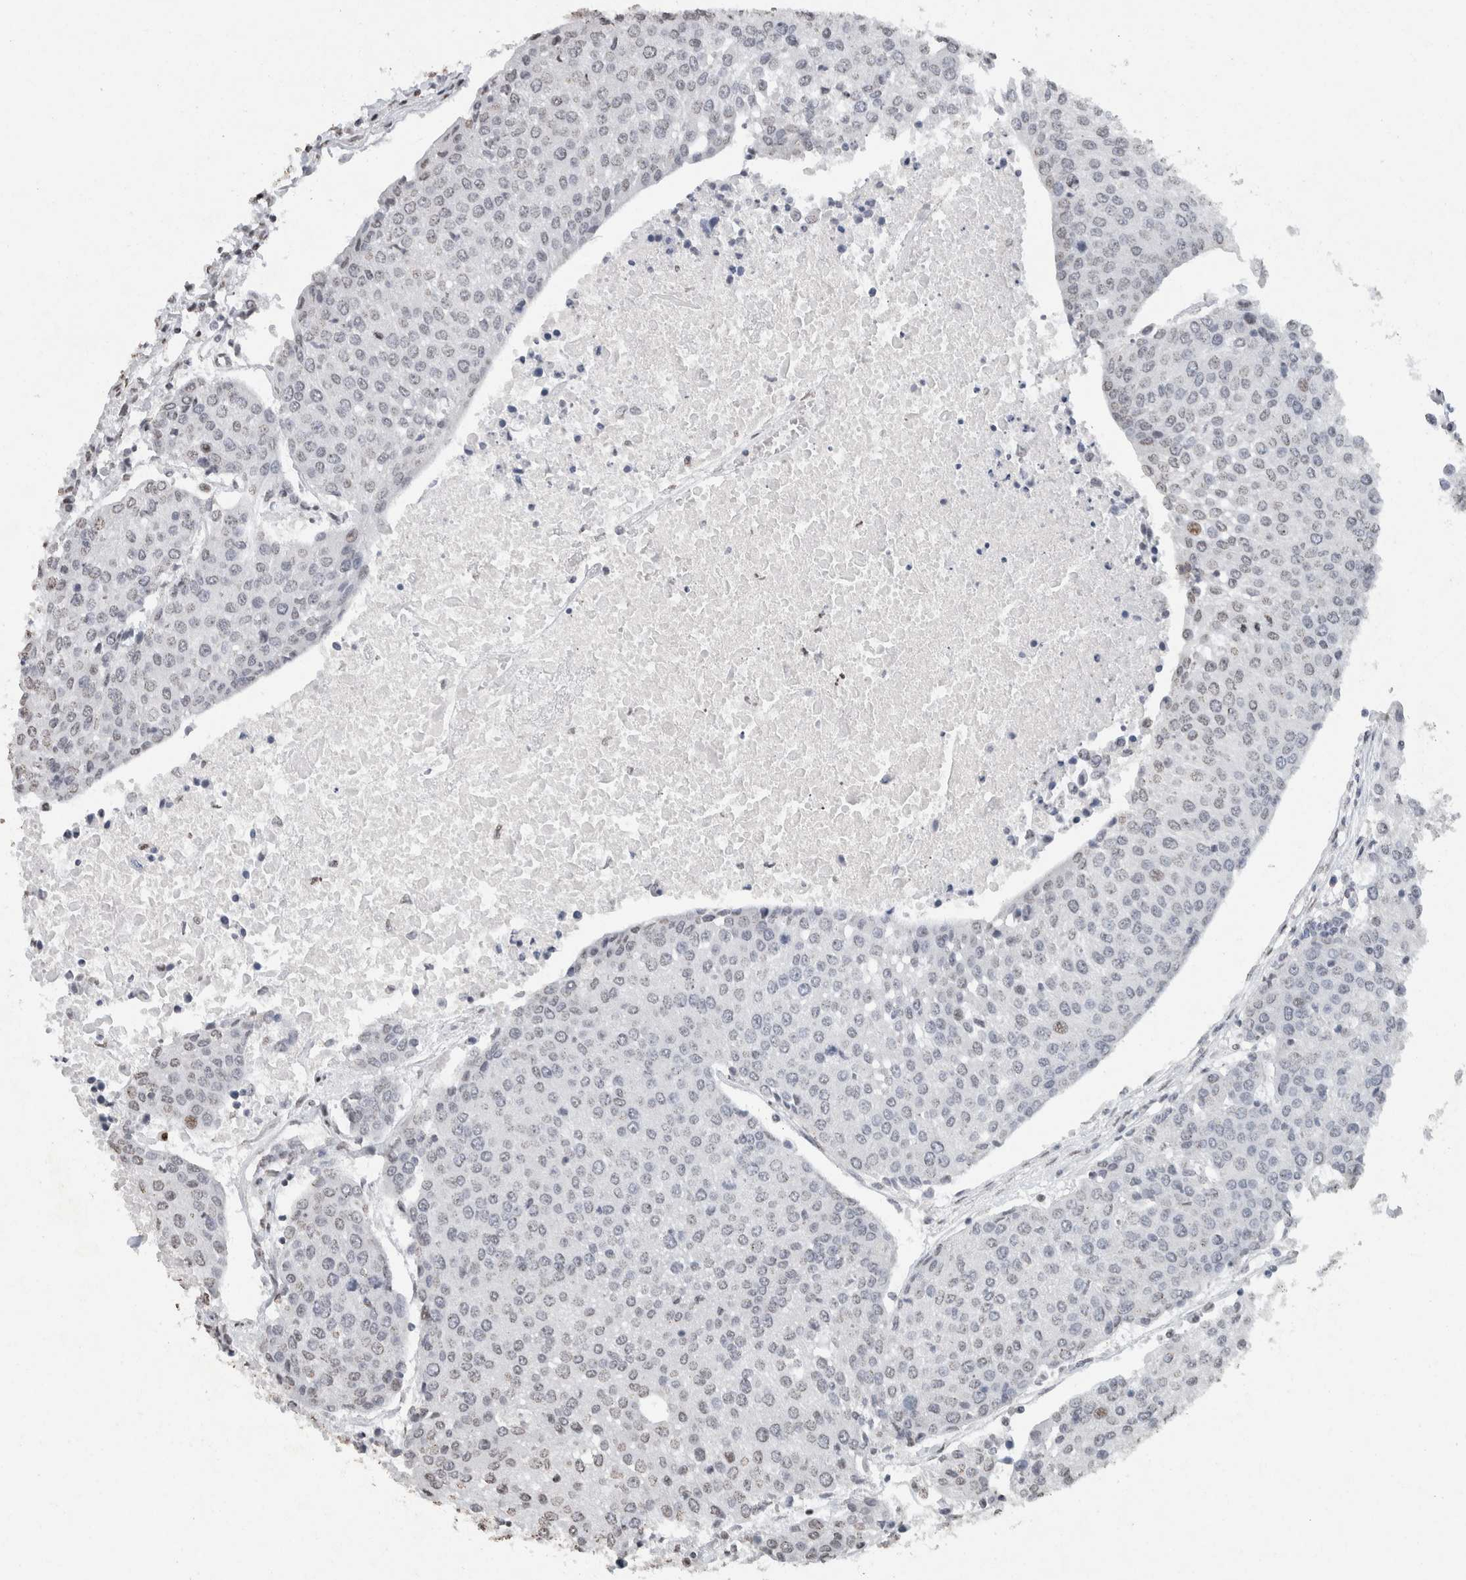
{"staining": {"intensity": "negative", "quantity": "none", "location": "none"}, "tissue": "urothelial cancer", "cell_type": "Tumor cells", "image_type": "cancer", "snomed": [{"axis": "morphology", "description": "Urothelial carcinoma, High grade"}, {"axis": "topography", "description": "Urinary bladder"}], "caption": "An immunohistochemistry image of urothelial carcinoma (high-grade) is shown. There is no staining in tumor cells of urothelial carcinoma (high-grade).", "gene": "CNTN1", "patient": {"sex": "female", "age": 85}}